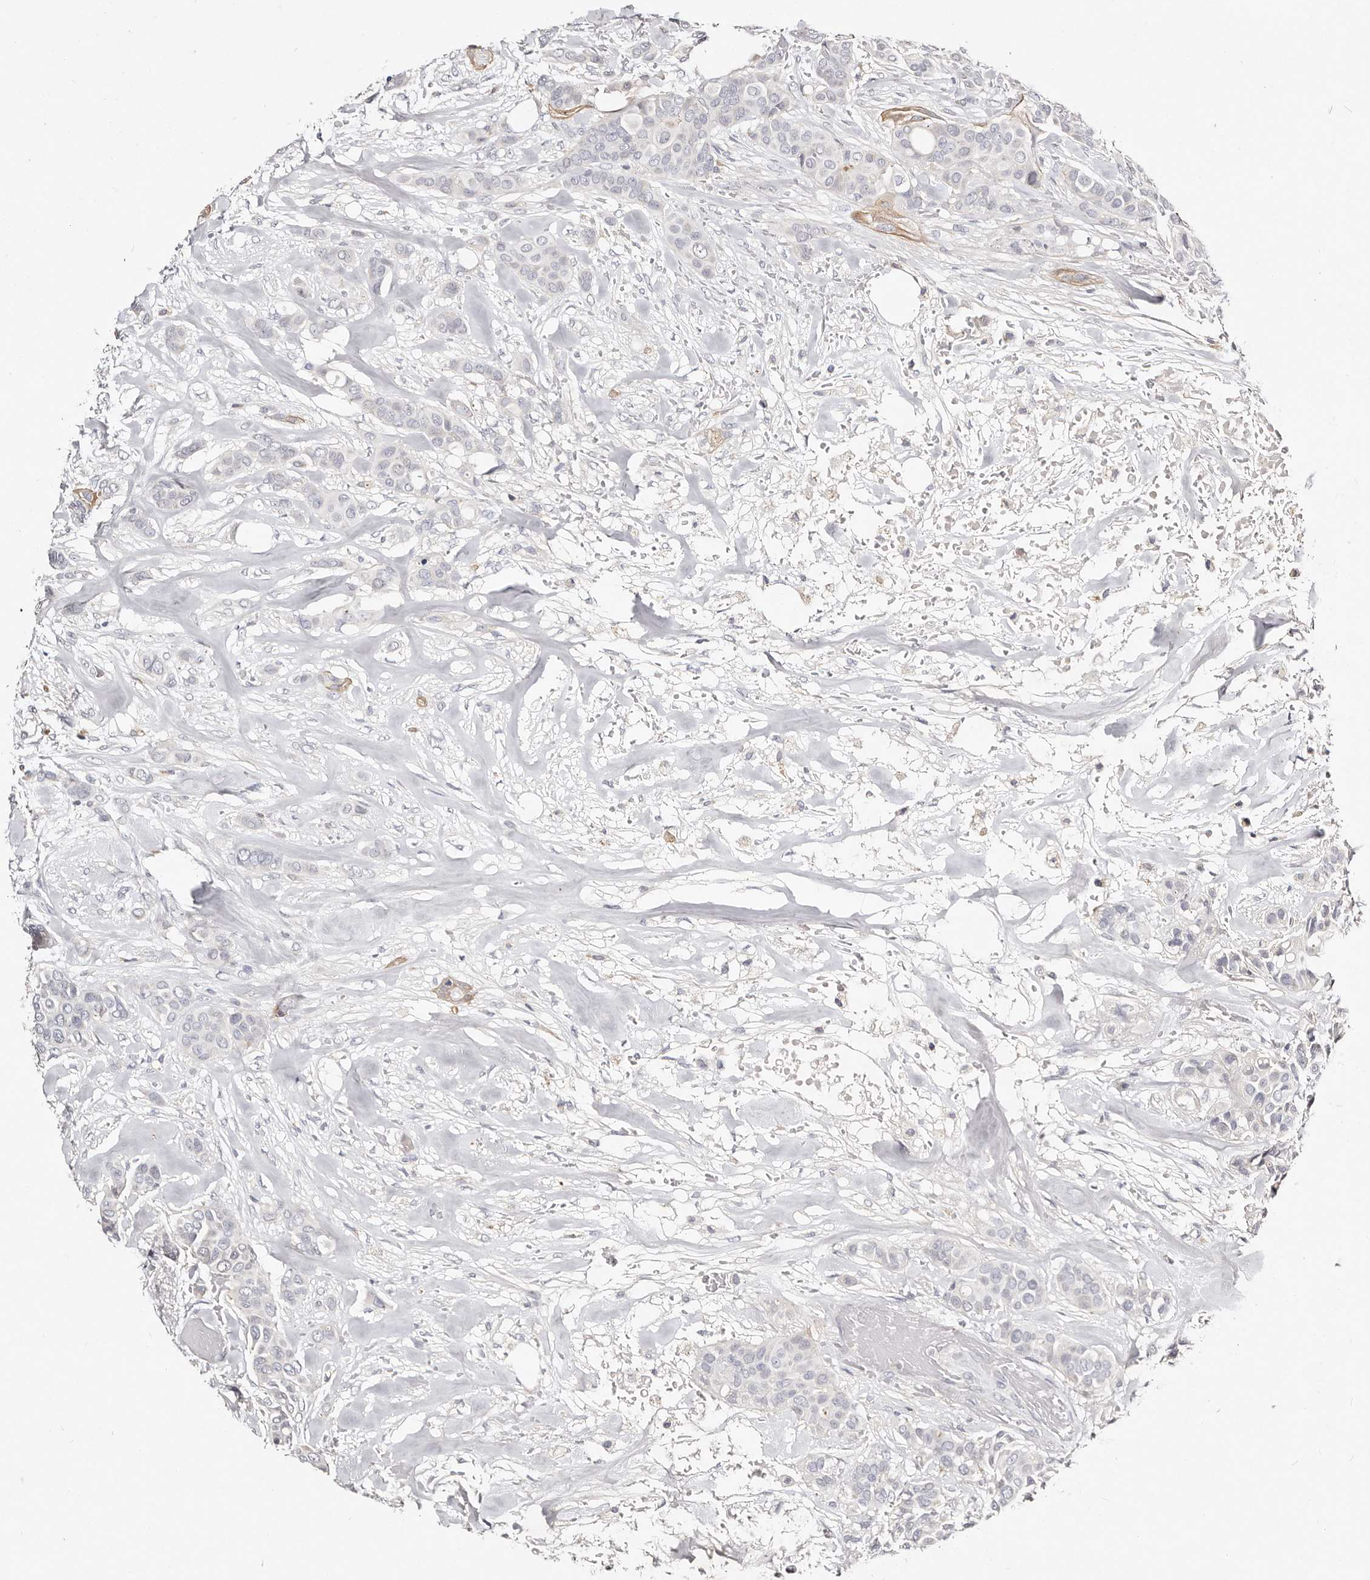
{"staining": {"intensity": "negative", "quantity": "none", "location": "none"}, "tissue": "breast cancer", "cell_type": "Tumor cells", "image_type": "cancer", "snomed": [{"axis": "morphology", "description": "Lobular carcinoma"}, {"axis": "topography", "description": "Breast"}], "caption": "Immunohistochemistry (IHC) histopathology image of neoplastic tissue: breast cancer stained with DAB (3,3'-diaminobenzidine) reveals no significant protein expression in tumor cells. The staining is performed using DAB (3,3'-diaminobenzidine) brown chromogen with nuclei counter-stained in using hematoxylin.", "gene": "MRPS33", "patient": {"sex": "female", "age": 51}}